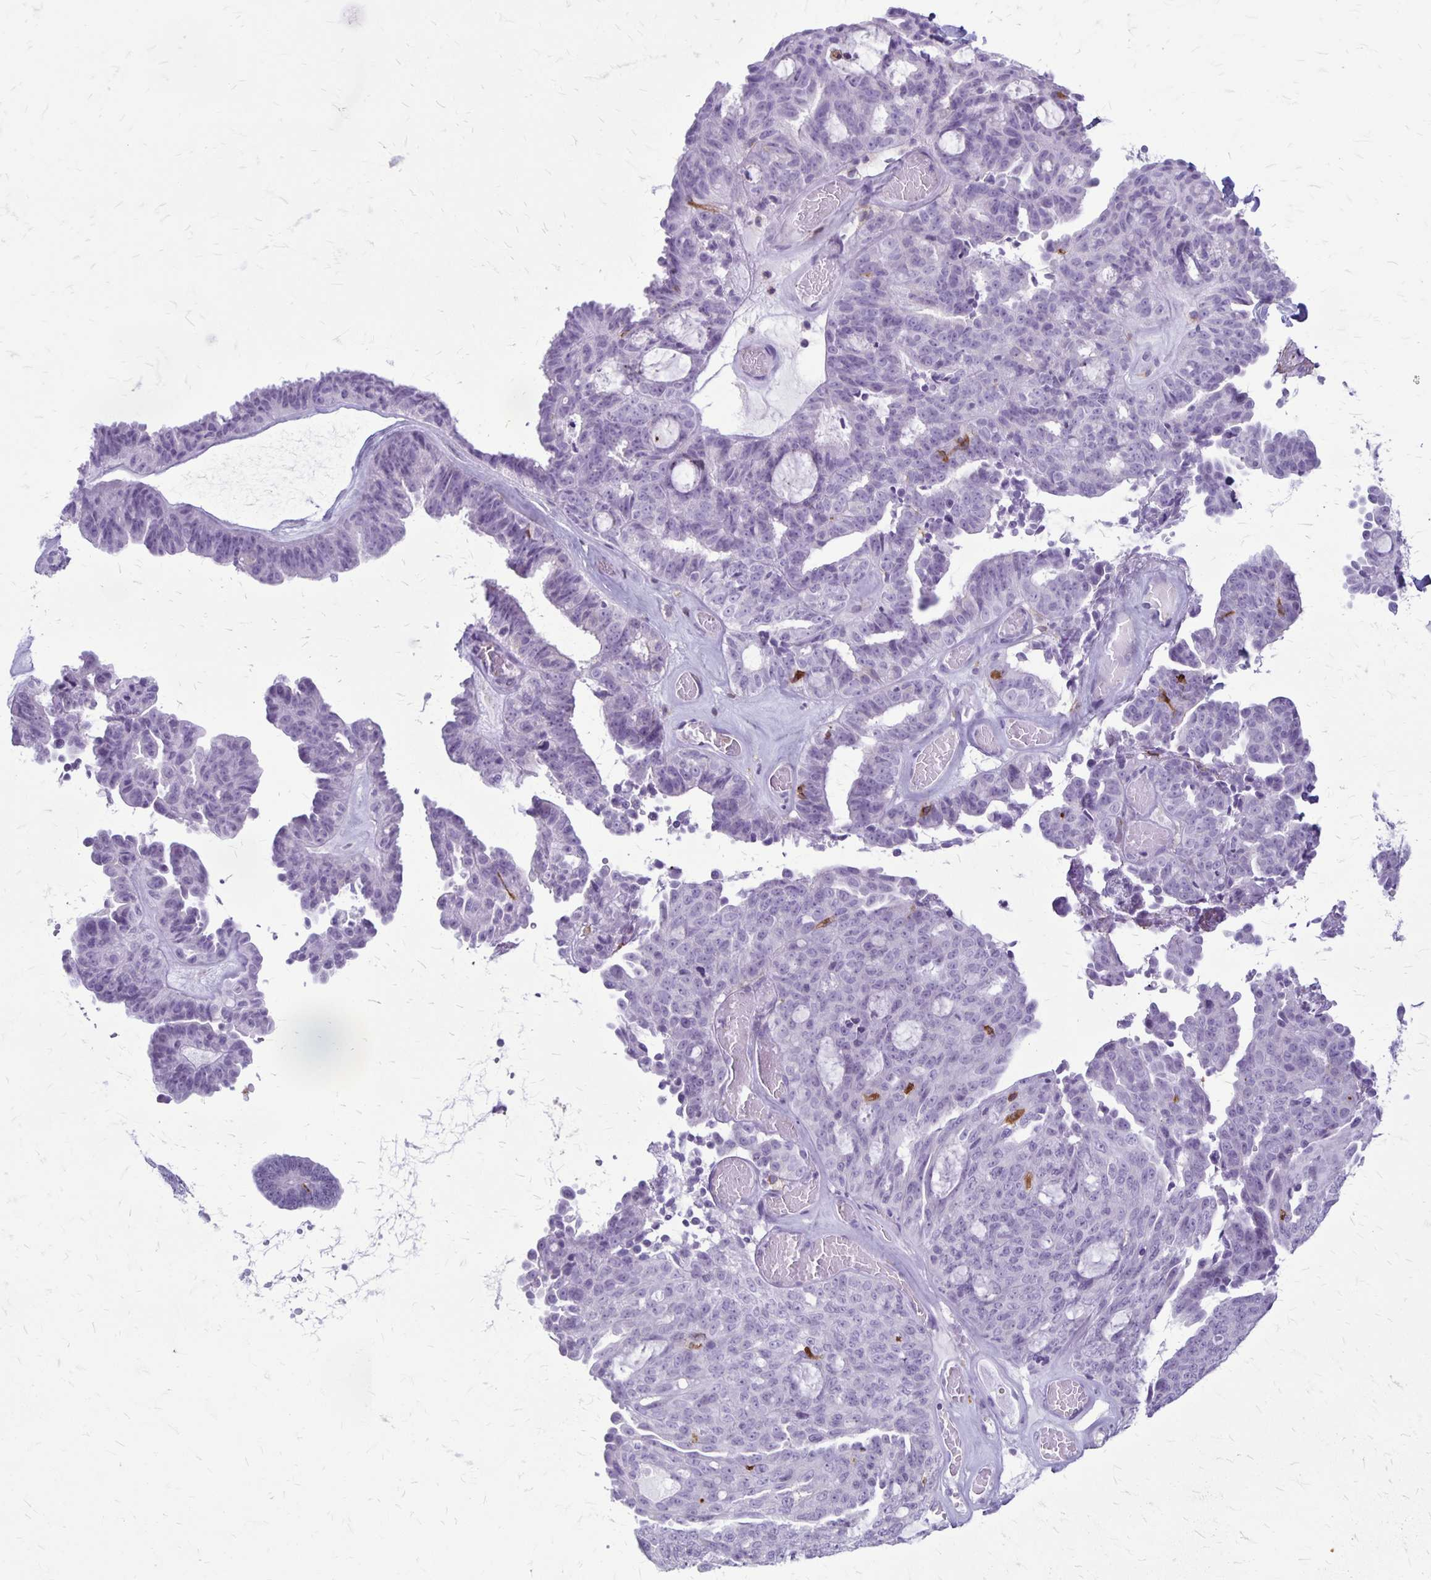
{"staining": {"intensity": "negative", "quantity": "none", "location": "none"}, "tissue": "ovarian cancer", "cell_type": "Tumor cells", "image_type": "cancer", "snomed": [{"axis": "morphology", "description": "Cystadenocarcinoma, serous, NOS"}, {"axis": "topography", "description": "Ovary"}], "caption": "IHC of ovarian cancer (serous cystadenocarcinoma) displays no staining in tumor cells.", "gene": "RTN1", "patient": {"sex": "female", "age": 71}}